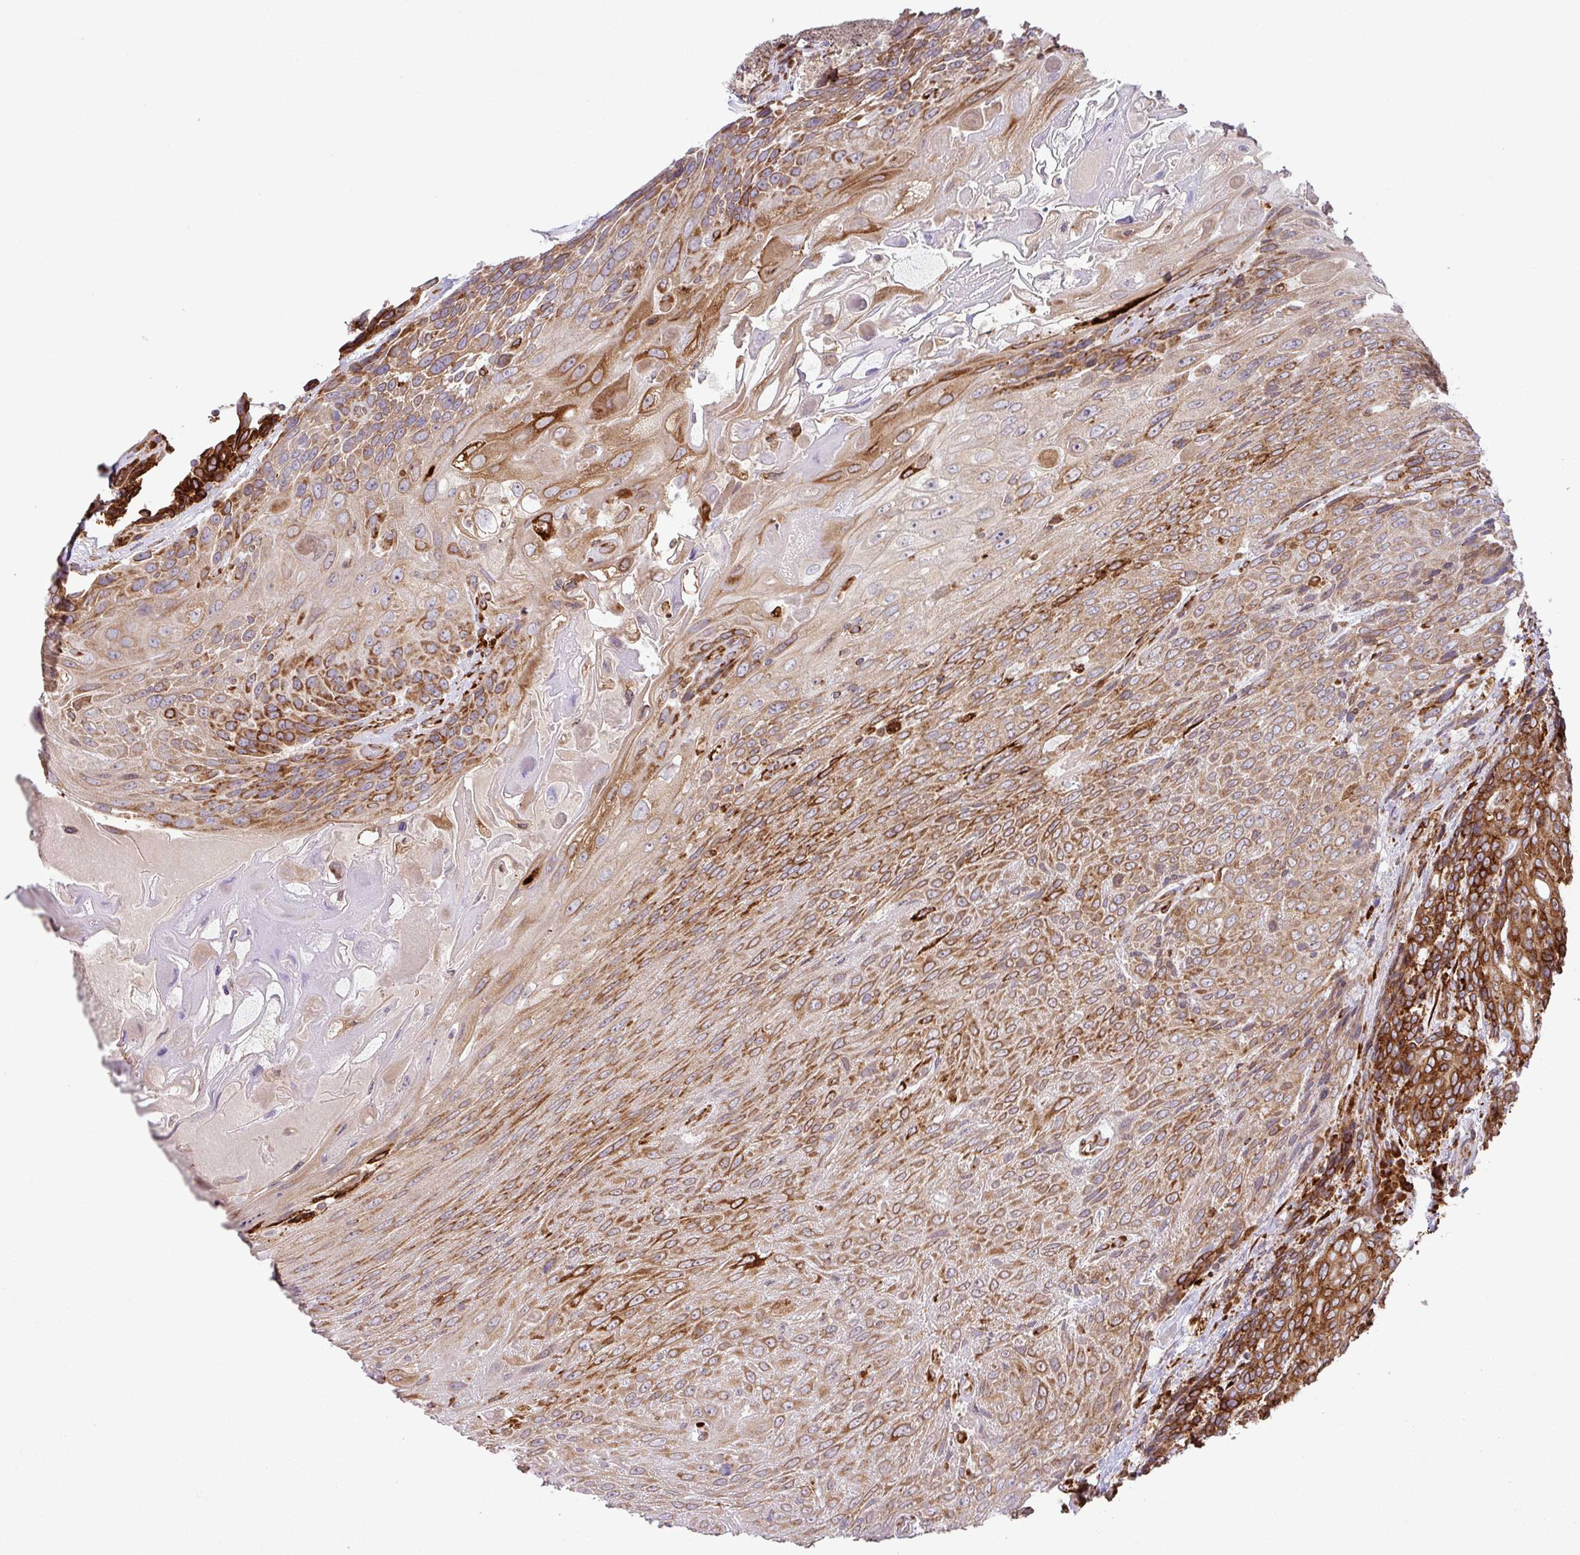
{"staining": {"intensity": "strong", "quantity": "25%-75%", "location": "cytoplasmic/membranous"}, "tissue": "urothelial cancer", "cell_type": "Tumor cells", "image_type": "cancer", "snomed": [{"axis": "morphology", "description": "Urothelial carcinoma, High grade"}, {"axis": "topography", "description": "Urinary bladder"}], "caption": "Immunohistochemistry (DAB) staining of urothelial cancer displays strong cytoplasmic/membranous protein expression in approximately 25%-75% of tumor cells.", "gene": "SLC39A7", "patient": {"sex": "female", "age": 70}}